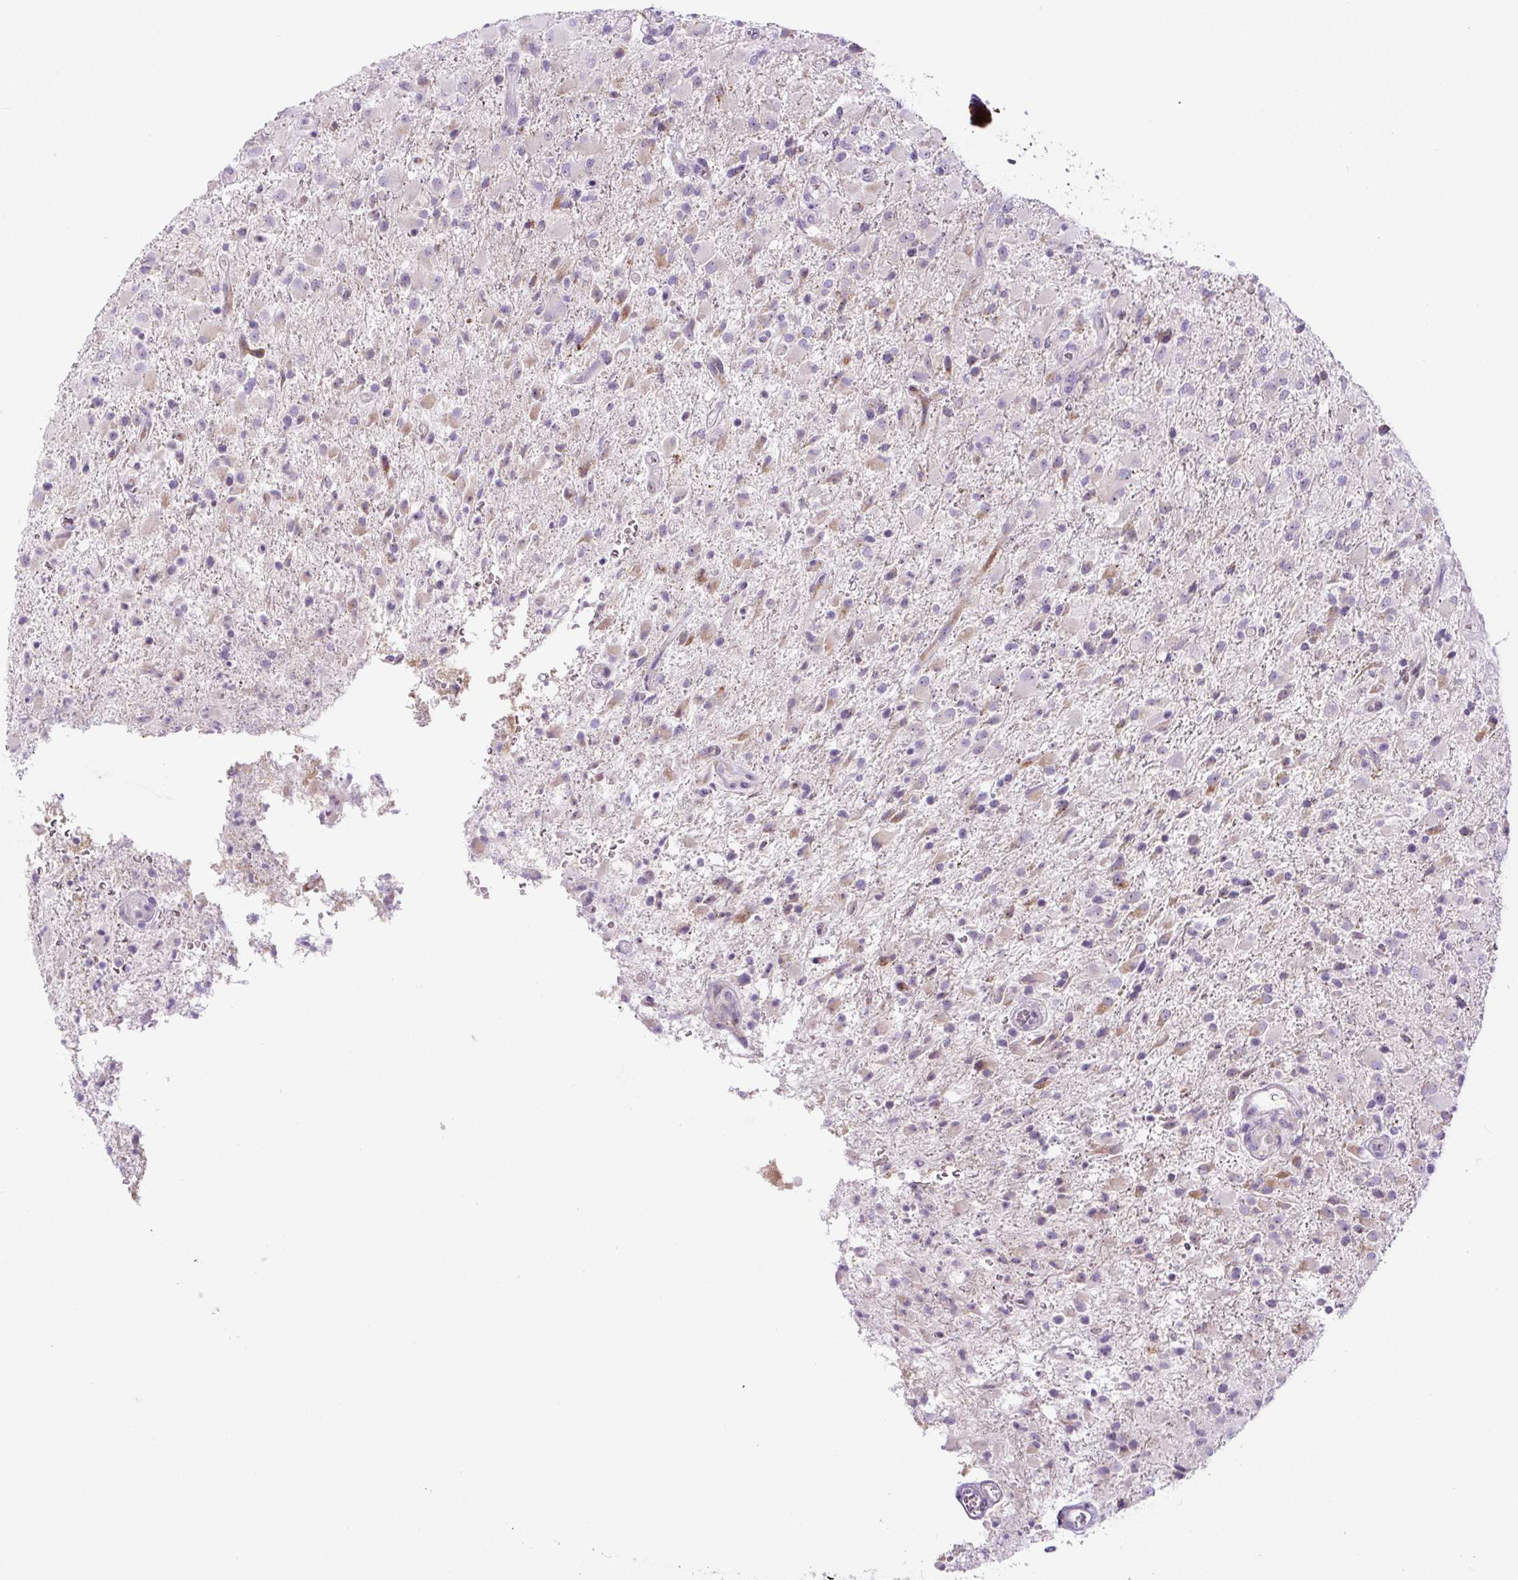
{"staining": {"intensity": "negative", "quantity": "none", "location": "none"}, "tissue": "glioma", "cell_type": "Tumor cells", "image_type": "cancer", "snomed": [{"axis": "morphology", "description": "Glioma, malignant, Low grade"}, {"axis": "topography", "description": "Brain"}], "caption": "This is an immunohistochemistry photomicrograph of human malignant low-grade glioma. There is no staining in tumor cells.", "gene": "ZNF596", "patient": {"sex": "male", "age": 65}}